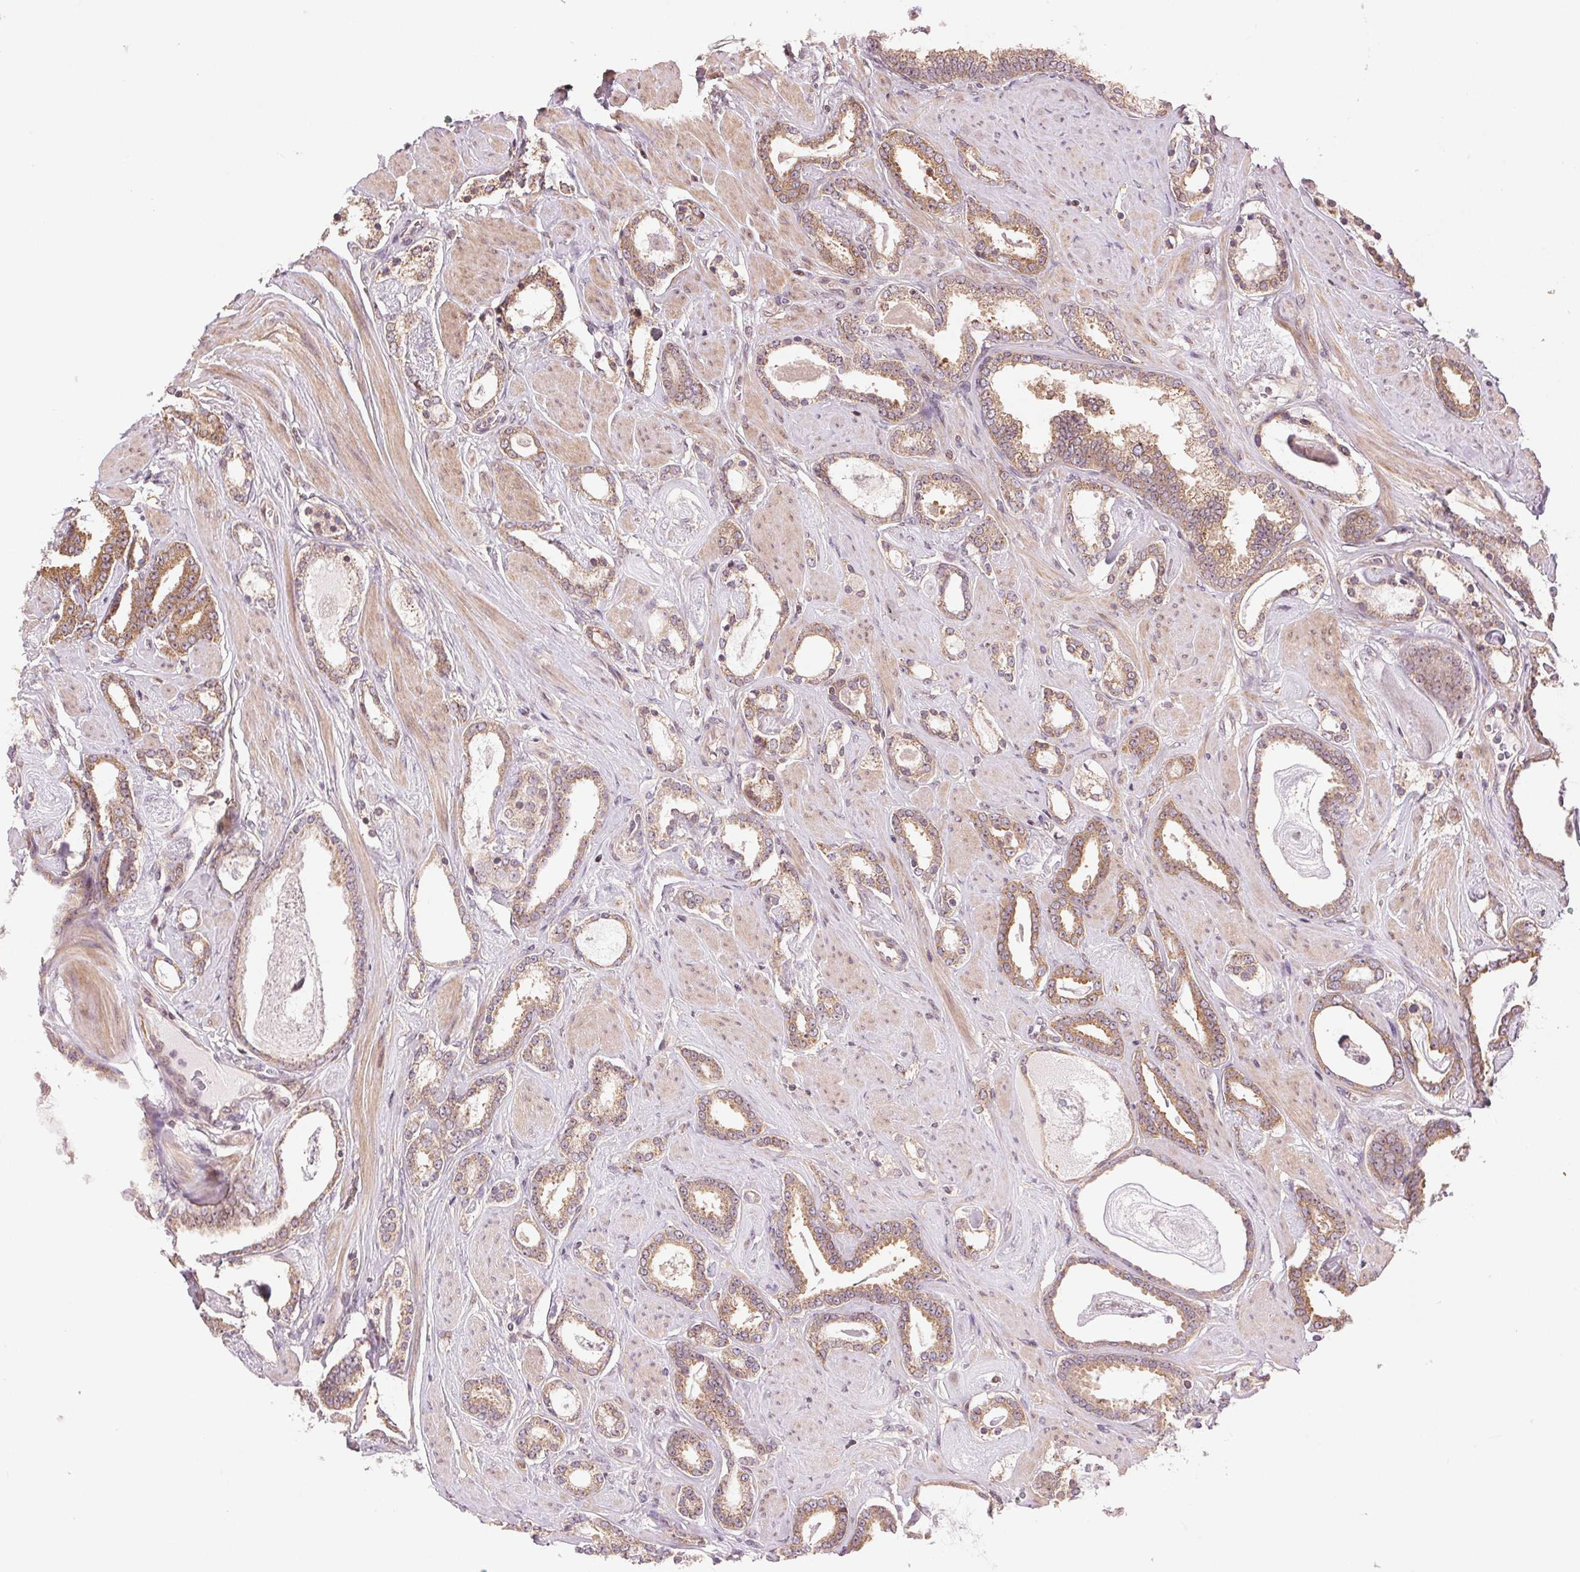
{"staining": {"intensity": "moderate", "quantity": ">75%", "location": "cytoplasmic/membranous"}, "tissue": "prostate cancer", "cell_type": "Tumor cells", "image_type": "cancer", "snomed": [{"axis": "morphology", "description": "Adenocarcinoma, High grade"}, {"axis": "topography", "description": "Prostate"}], "caption": "A brown stain labels moderate cytoplasmic/membranous positivity of a protein in prostate cancer (adenocarcinoma (high-grade)) tumor cells.", "gene": "BTF3L4", "patient": {"sex": "male", "age": 63}}